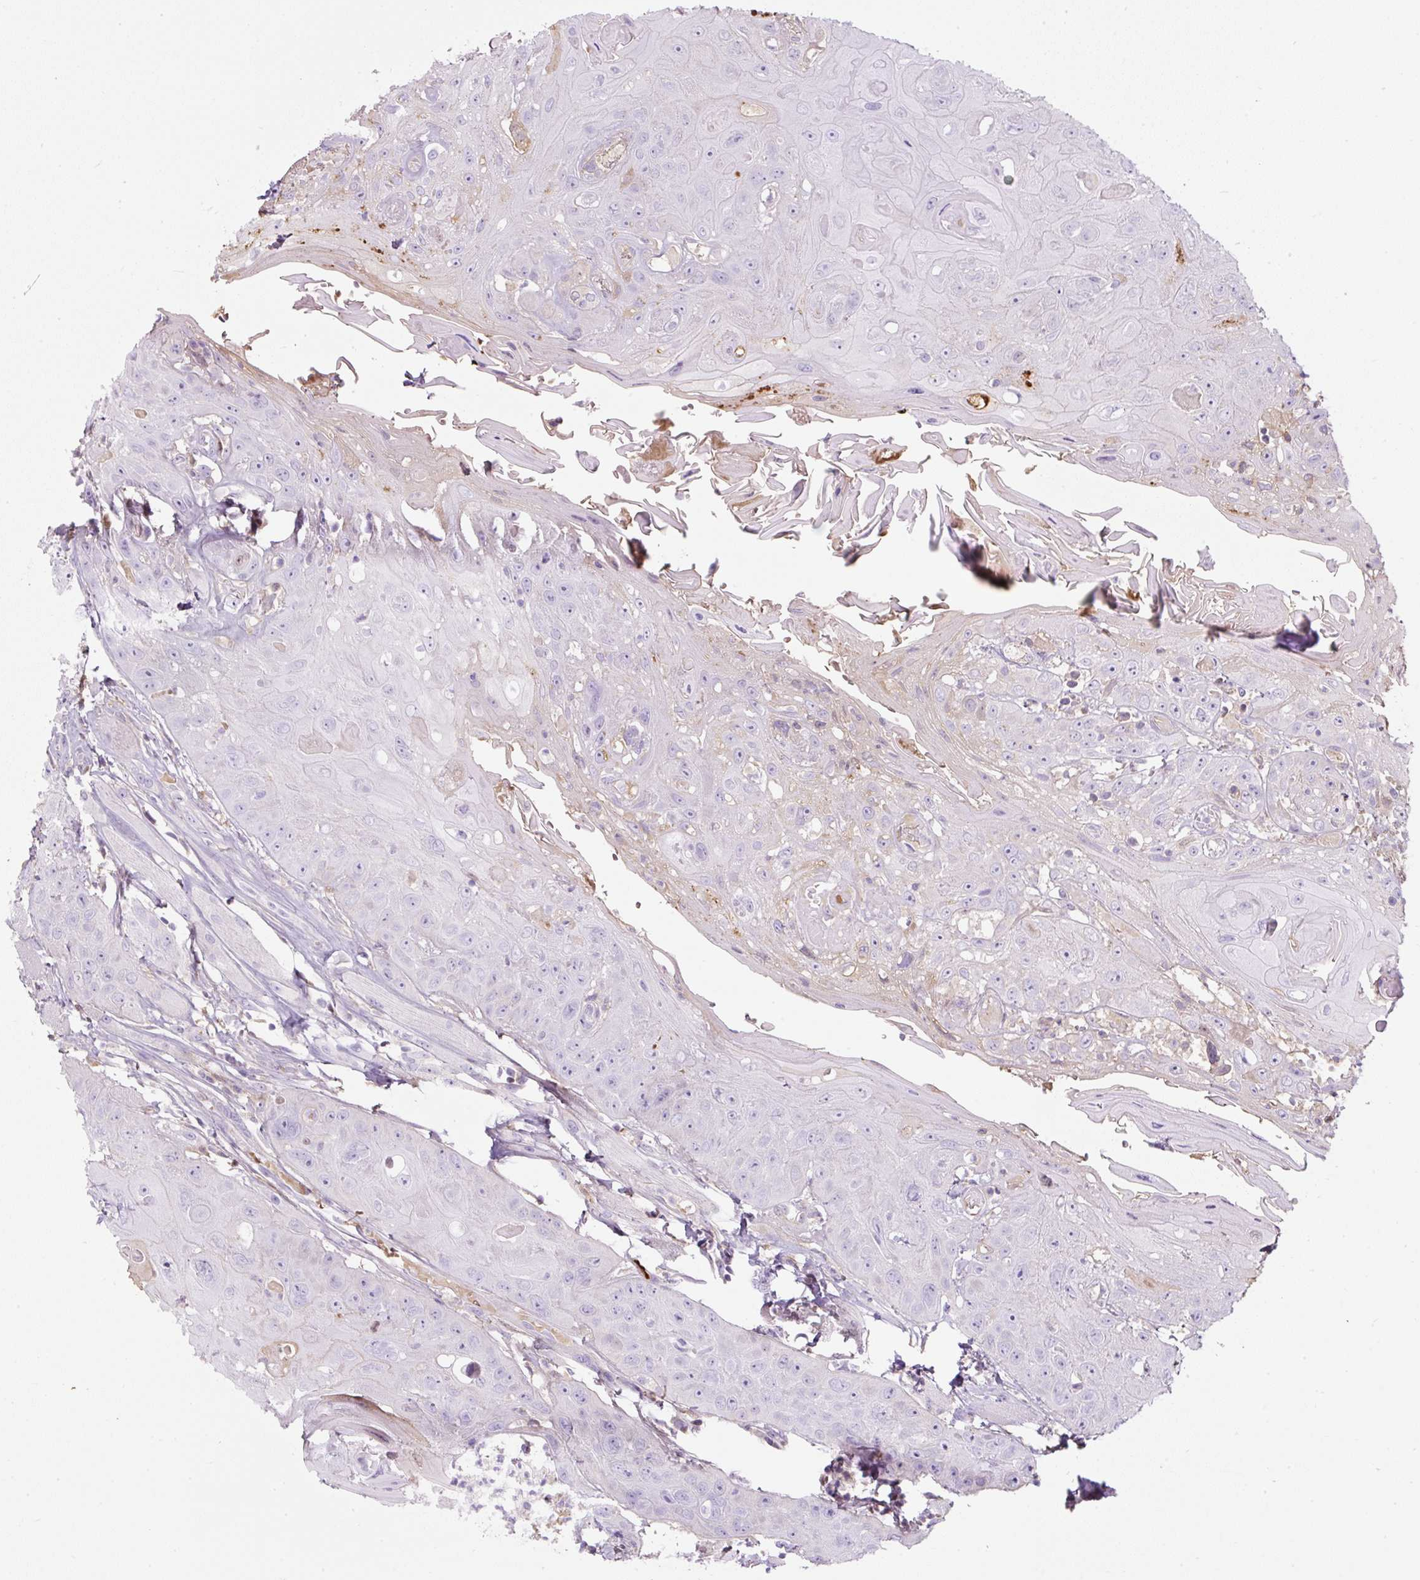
{"staining": {"intensity": "negative", "quantity": "none", "location": "none"}, "tissue": "head and neck cancer", "cell_type": "Tumor cells", "image_type": "cancer", "snomed": [{"axis": "morphology", "description": "Squamous cell carcinoma, NOS"}, {"axis": "topography", "description": "Head-Neck"}], "caption": "Immunohistochemistry of human head and neck cancer (squamous cell carcinoma) displays no expression in tumor cells.", "gene": "APOA1", "patient": {"sex": "female", "age": 59}}